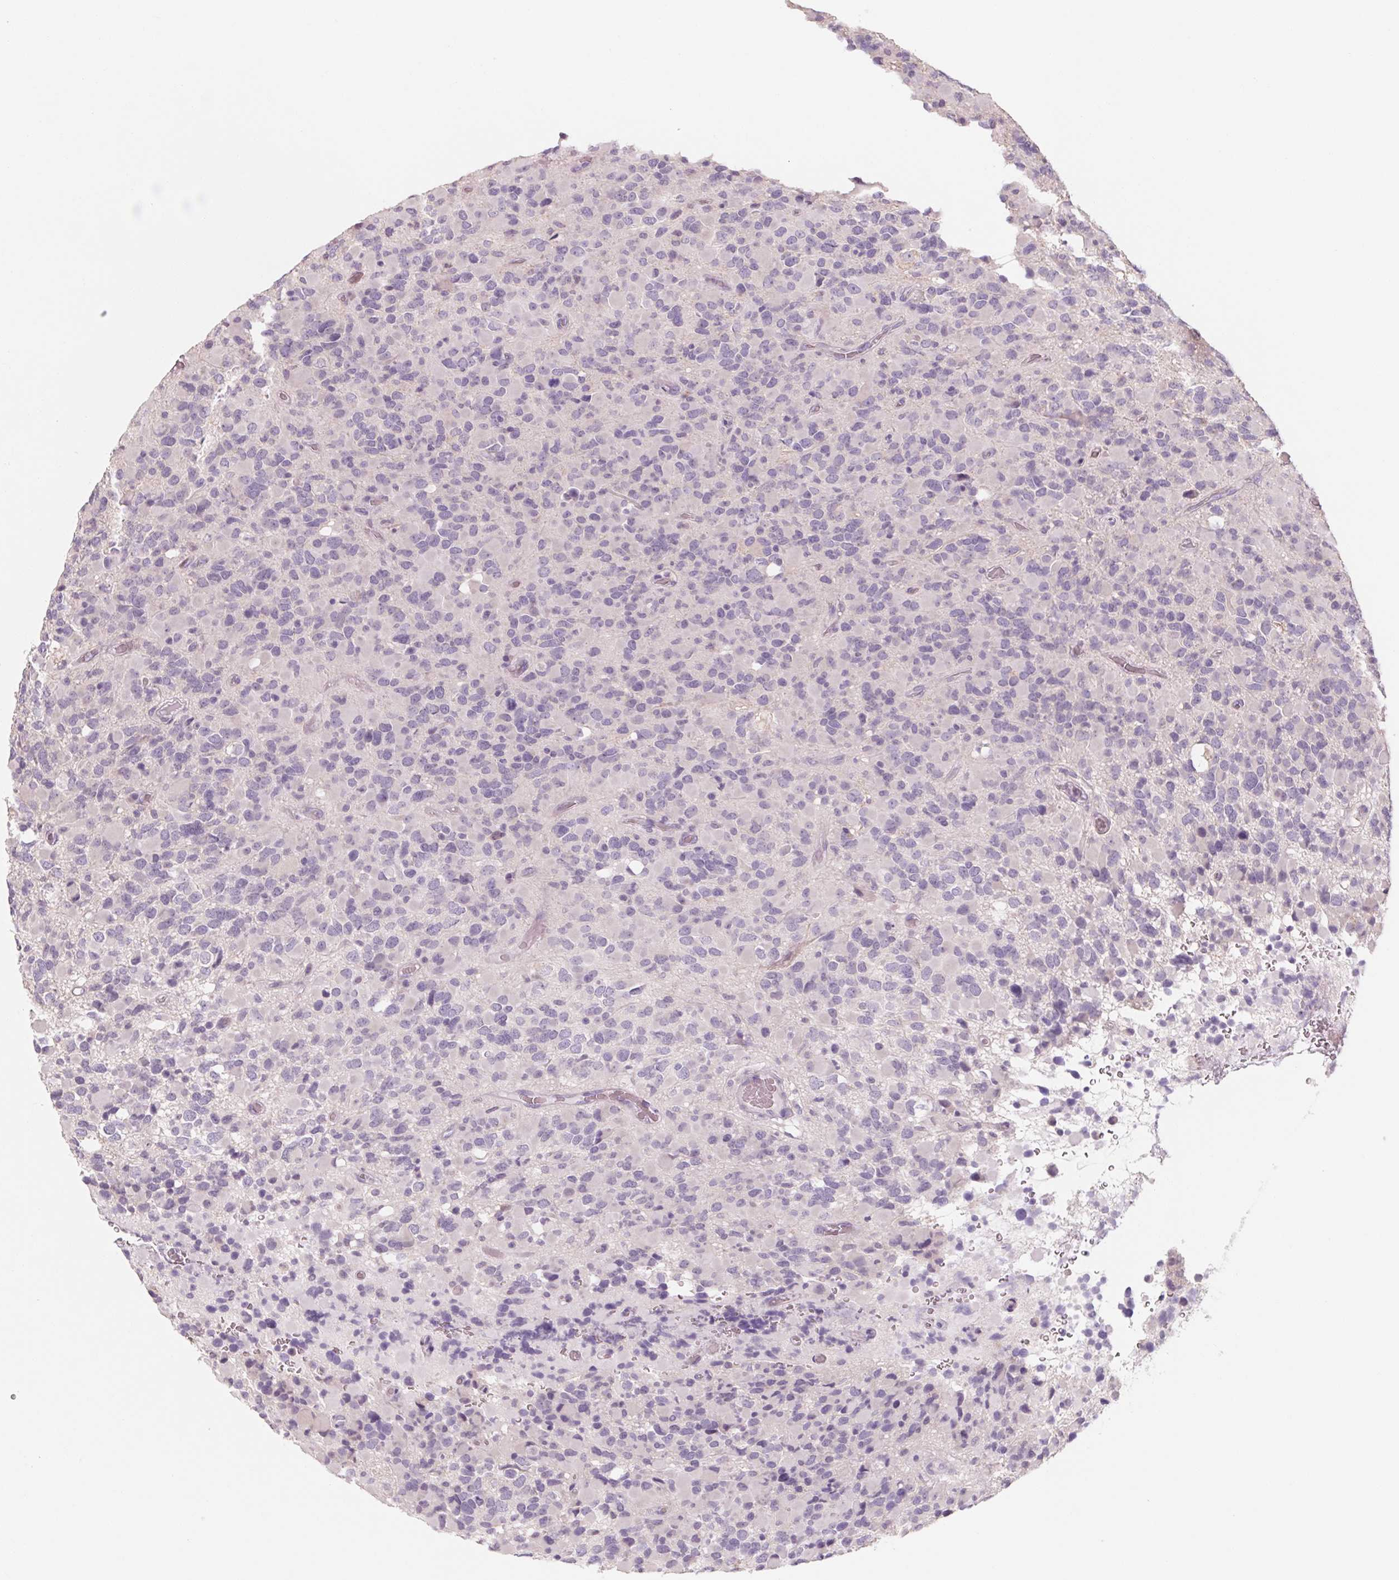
{"staining": {"intensity": "negative", "quantity": "none", "location": "none"}, "tissue": "glioma", "cell_type": "Tumor cells", "image_type": "cancer", "snomed": [{"axis": "morphology", "description": "Glioma, malignant, High grade"}, {"axis": "topography", "description": "Brain"}], "caption": "This is an IHC photomicrograph of human glioma. There is no positivity in tumor cells.", "gene": "POU1F1", "patient": {"sex": "female", "age": 40}}